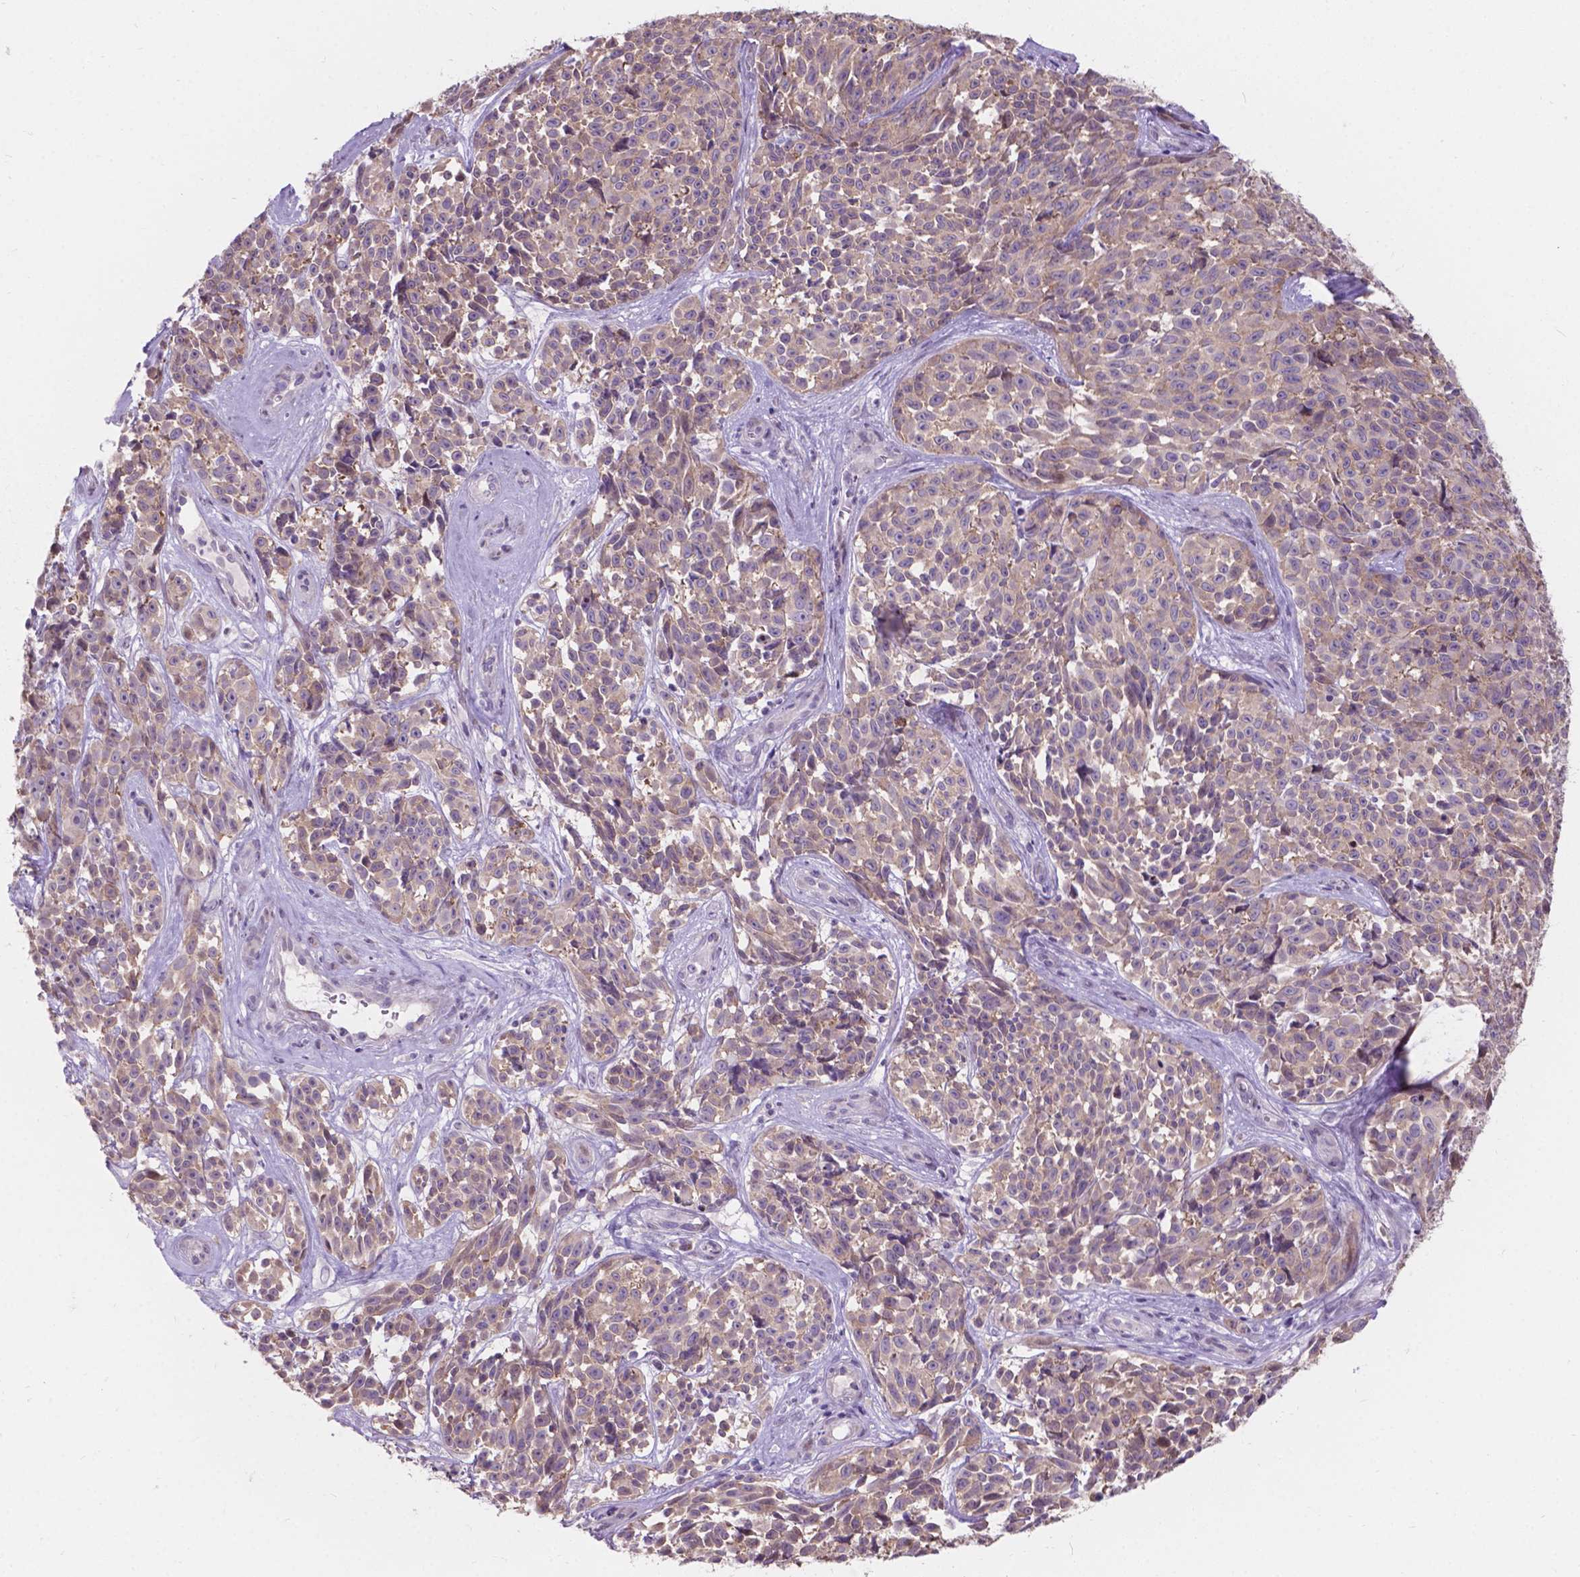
{"staining": {"intensity": "weak", "quantity": ">75%", "location": "cytoplasmic/membranous"}, "tissue": "melanoma", "cell_type": "Tumor cells", "image_type": "cancer", "snomed": [{"axis": "morphology", "description": "Malignant melanoma, NOS"}, {"axis": "topography", "description": "Skin"}], "caption": "This is an image of immunohistochemistry (IHC) staining of malignant melanoma, which shows weak expression in the cytoplasmic/membranous of tumor cells.", "gene": "MYH14", "patient": {"sex": "female", "age": 88}}